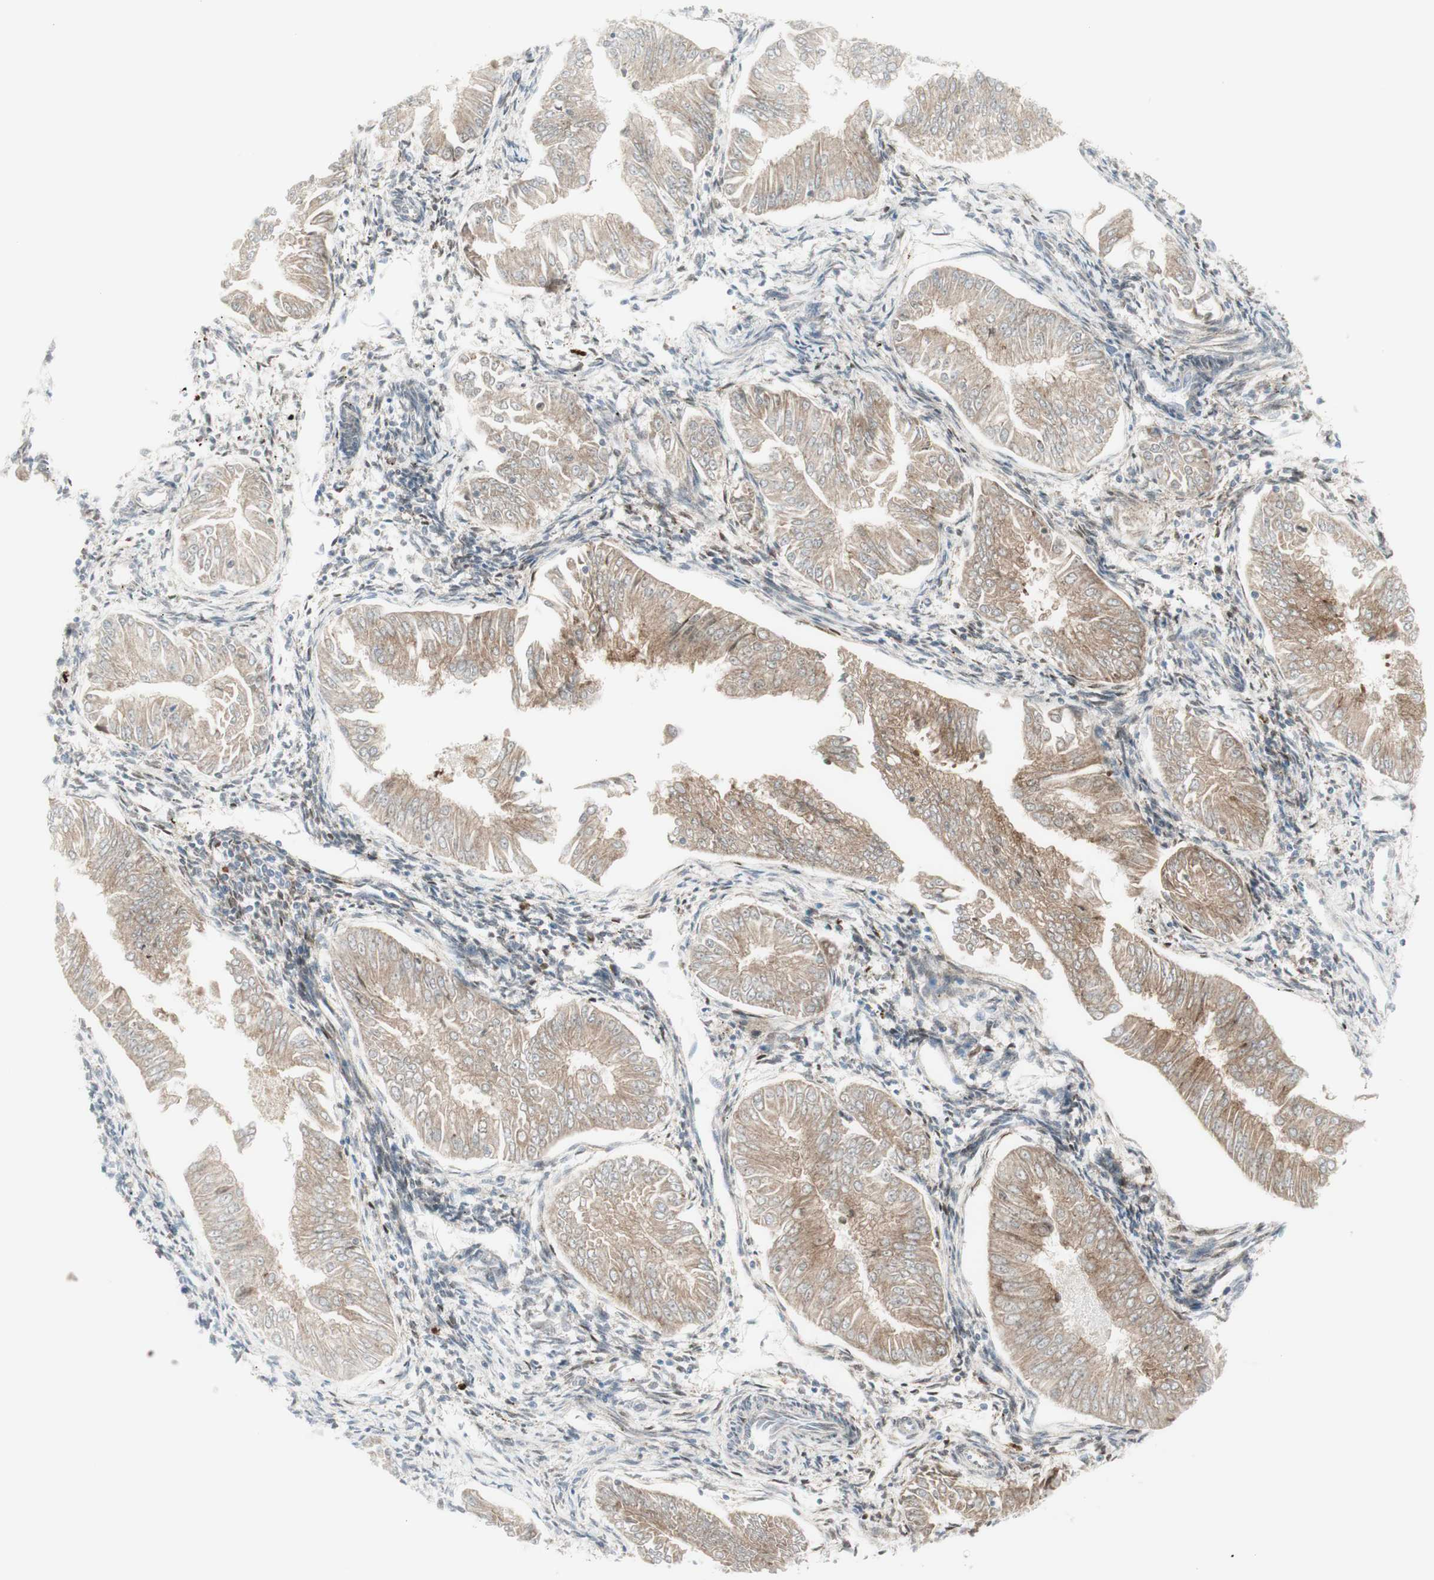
{"staining": {"intensity": "moderate", "quantity": ">75%", "location": "cytoplasmic/membranous"}, "tissue": "endometrial cancer", "cell_type": "Tumor cells", "image_type": "cancer", "snomed": [{"axis": "morphology", "description": "Adenocarcinoma, NOS"}, {"axis": "topography", "description": "Endometrium"}], "caption": "A micrograph of human adenocarcinoma (endometrial) stained for a protein demonstrates moderate cytoplasmic/membranous brown staining in tumor cells.", "gene": "MDK", "patient": {"sex": "female", "age": 53}}